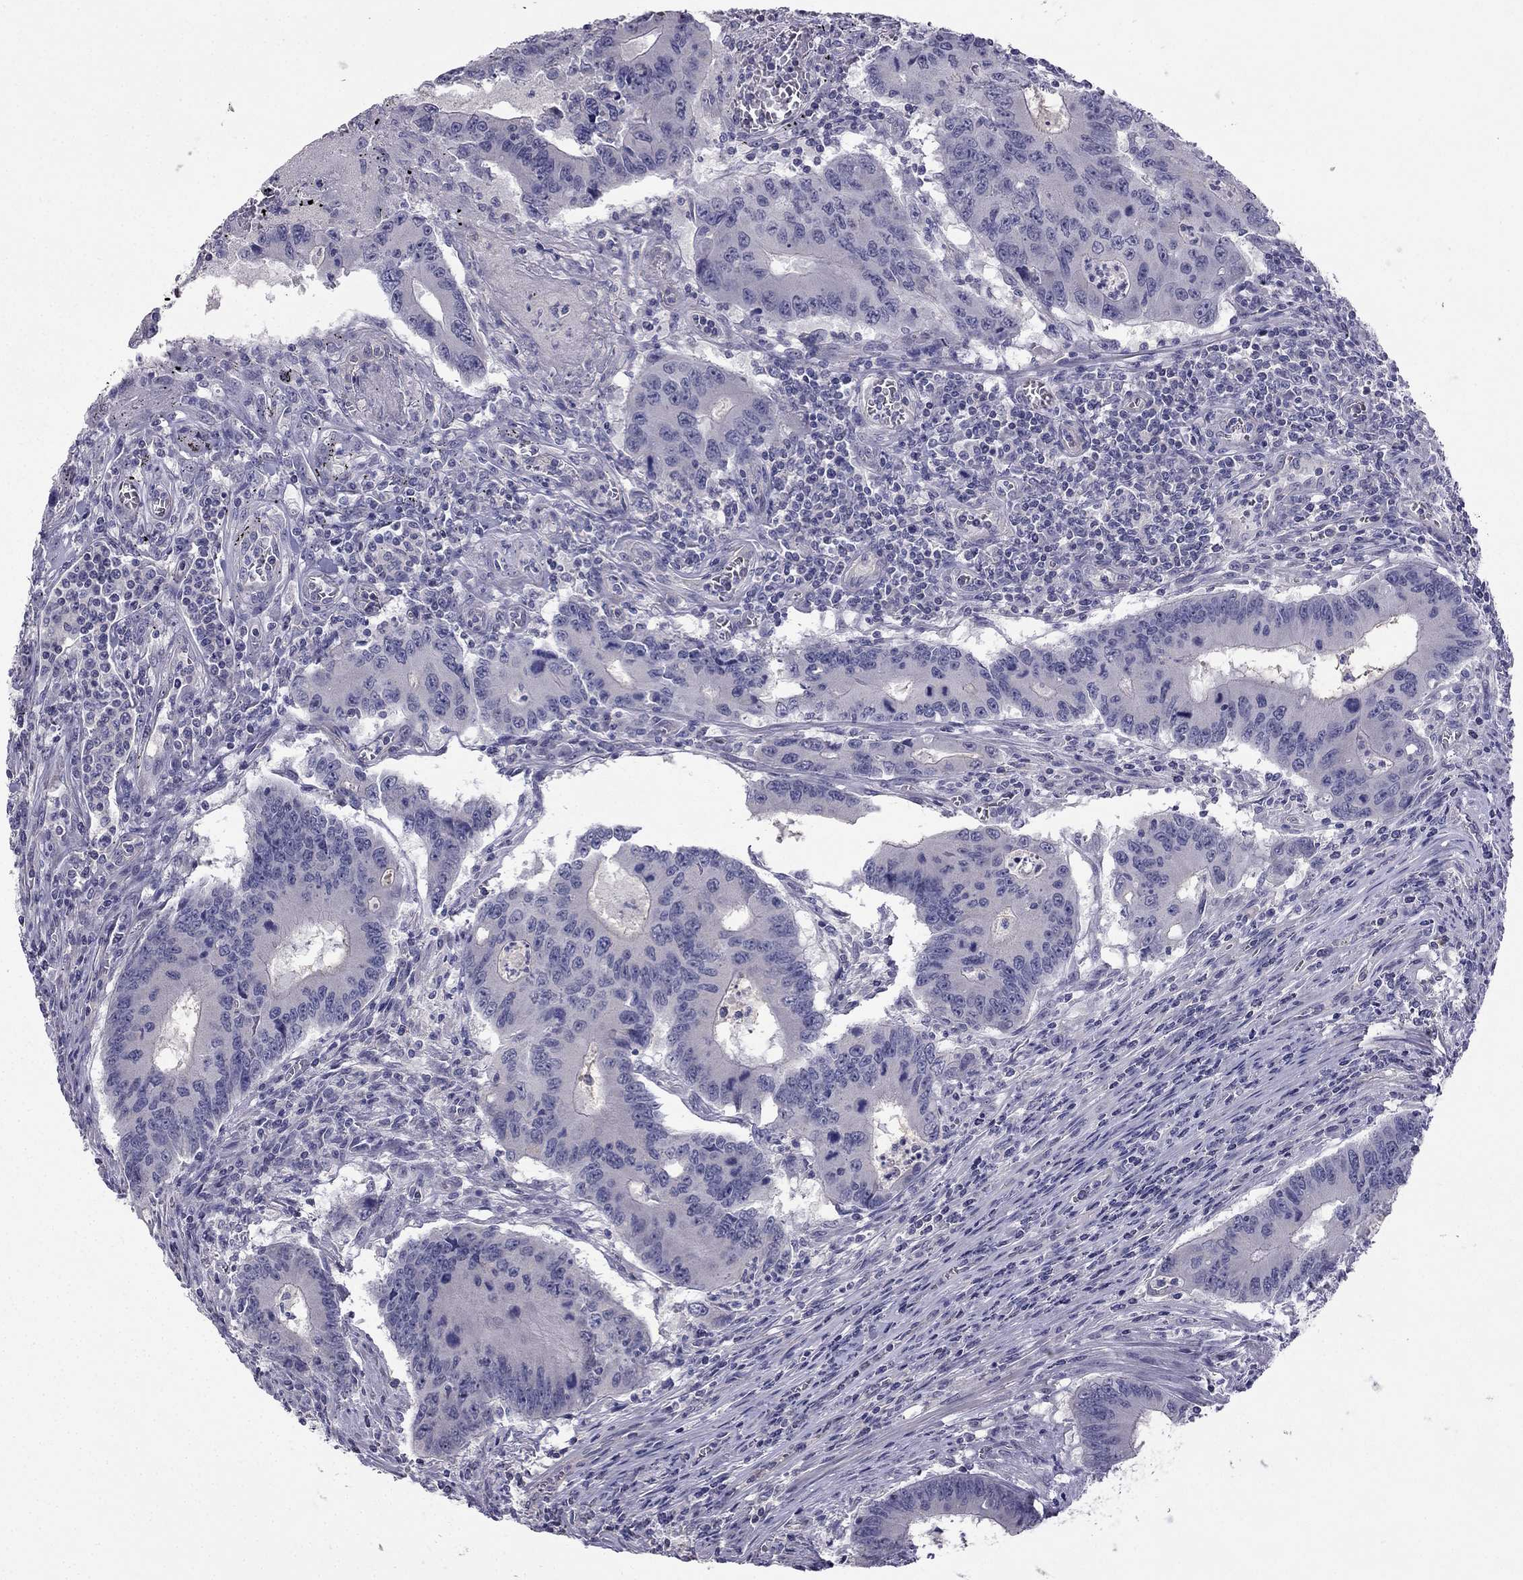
{"staining": {"intensity": "negative", "quantity": "none", "location": "none"}, "tissue": "colorectal cancer", "cell_type": "Tumor cells", "image_type": "cancer", "snomed": [{"axis": "morphology", "description": "Adenocarcinoma, NOS"}, {"axis": "topography", "description": "Colon"}], "caption": "Colorectal cancer (adenocarcinoma) was stained to show a protein in brown. There is no significant expression in tumor cells.", "gene": "HSFX1", "patient": {"sex": "male", "age": 53}}